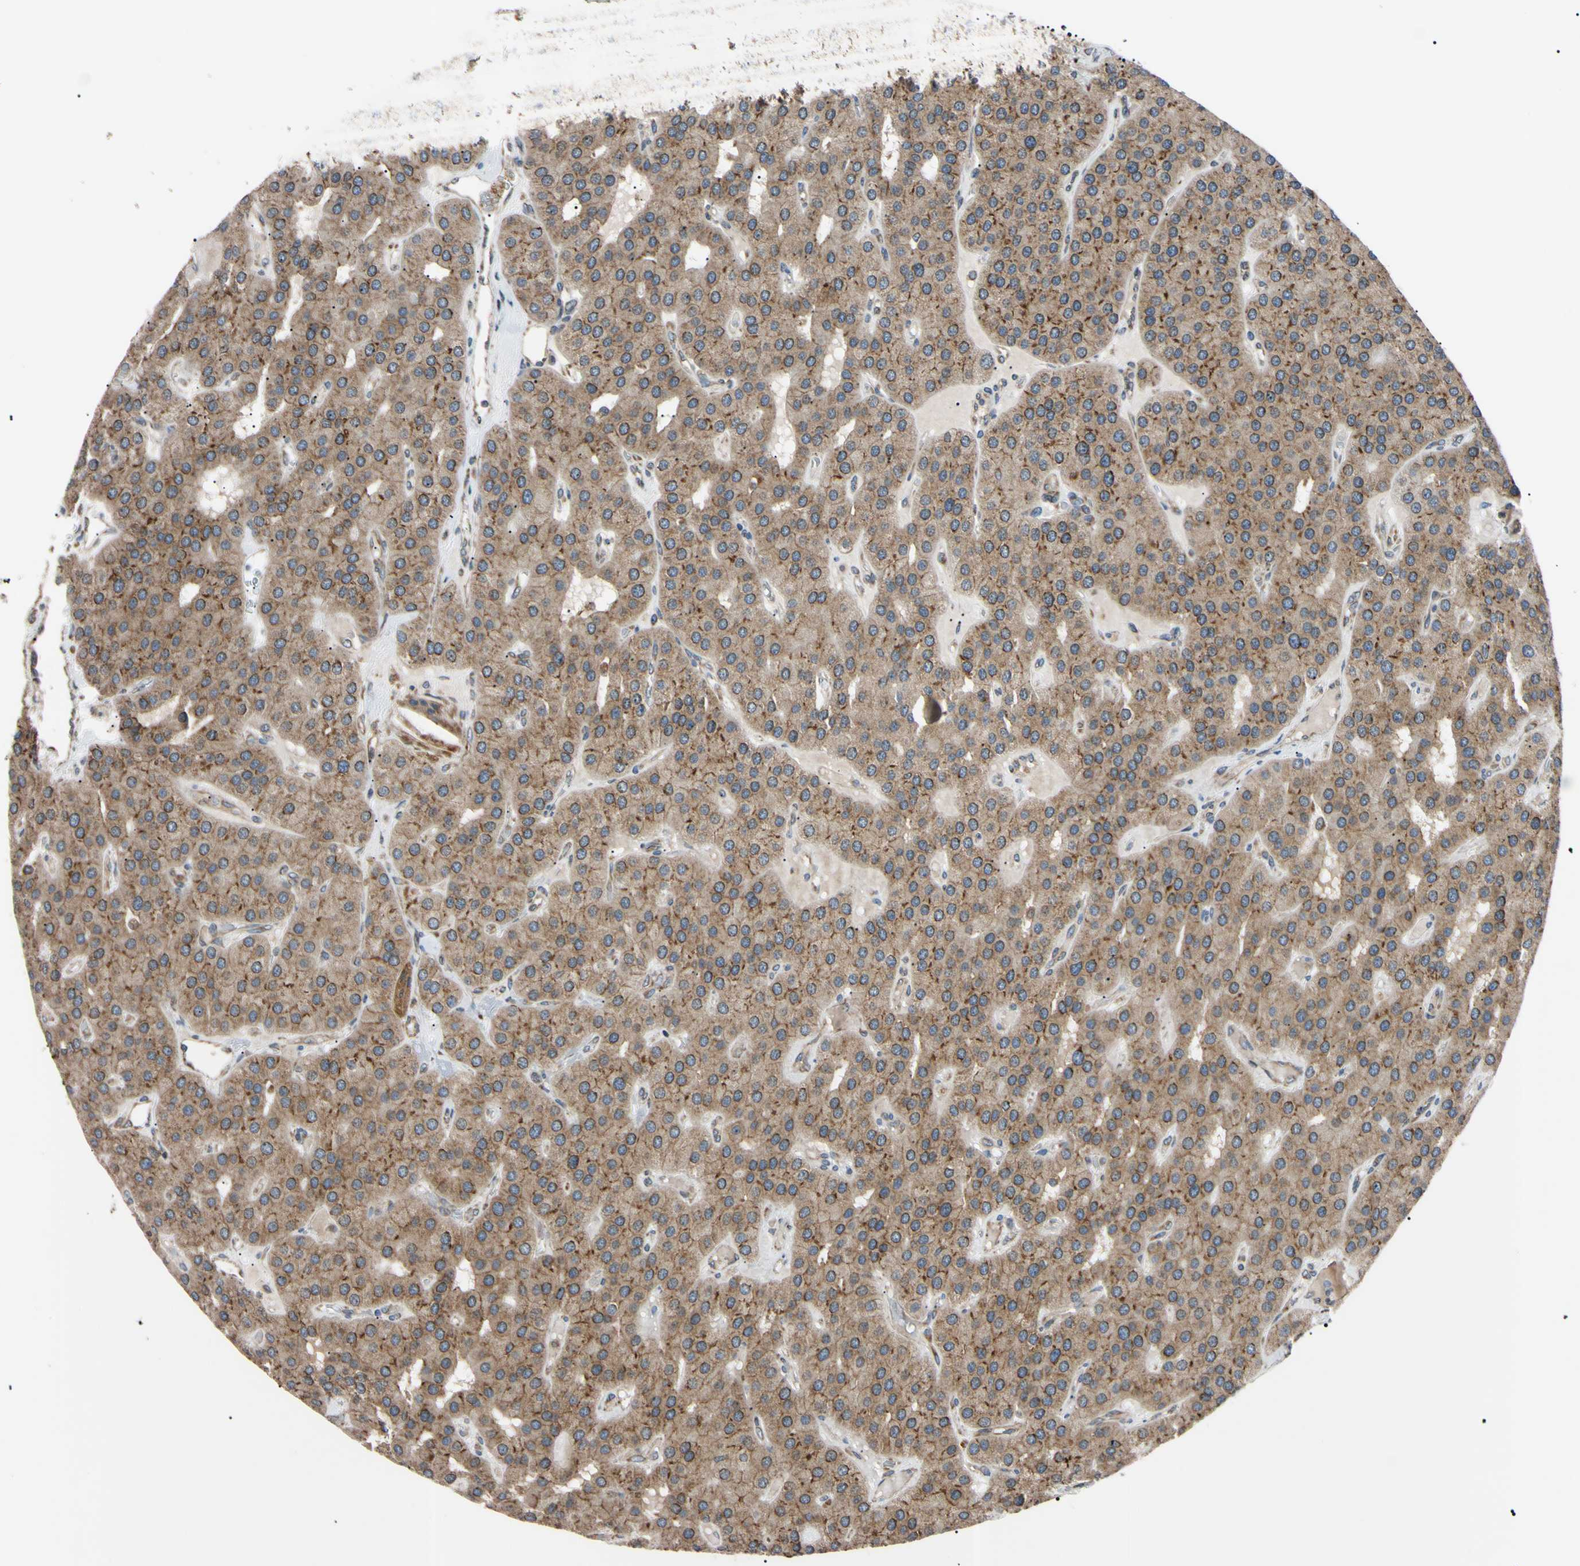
{"staining": {"intensity": "moderate", "quantity": ">75%", "location": "cytoplasmic/membranous"}, "tissue": "parathyroid gland", "cell_type": "Glandular cells", "image_type": "normal", "snomed": [{"axis": "morphology", "description": "Normal tissue, NOS"}, {"axis": "morphology", "description": "Adenoma, NOS"}, {"axis": "topography", "description": "Parathyroid gland"}], "caption": "Brown immunohistochemical staining in unremarkable human parathyroid gland demonstrates moderate cytoplasmic/membranous expression in approximately >75% of glandular cells.", "gene": "VAPA", "patient": {"sex": "female", "age": 86}}